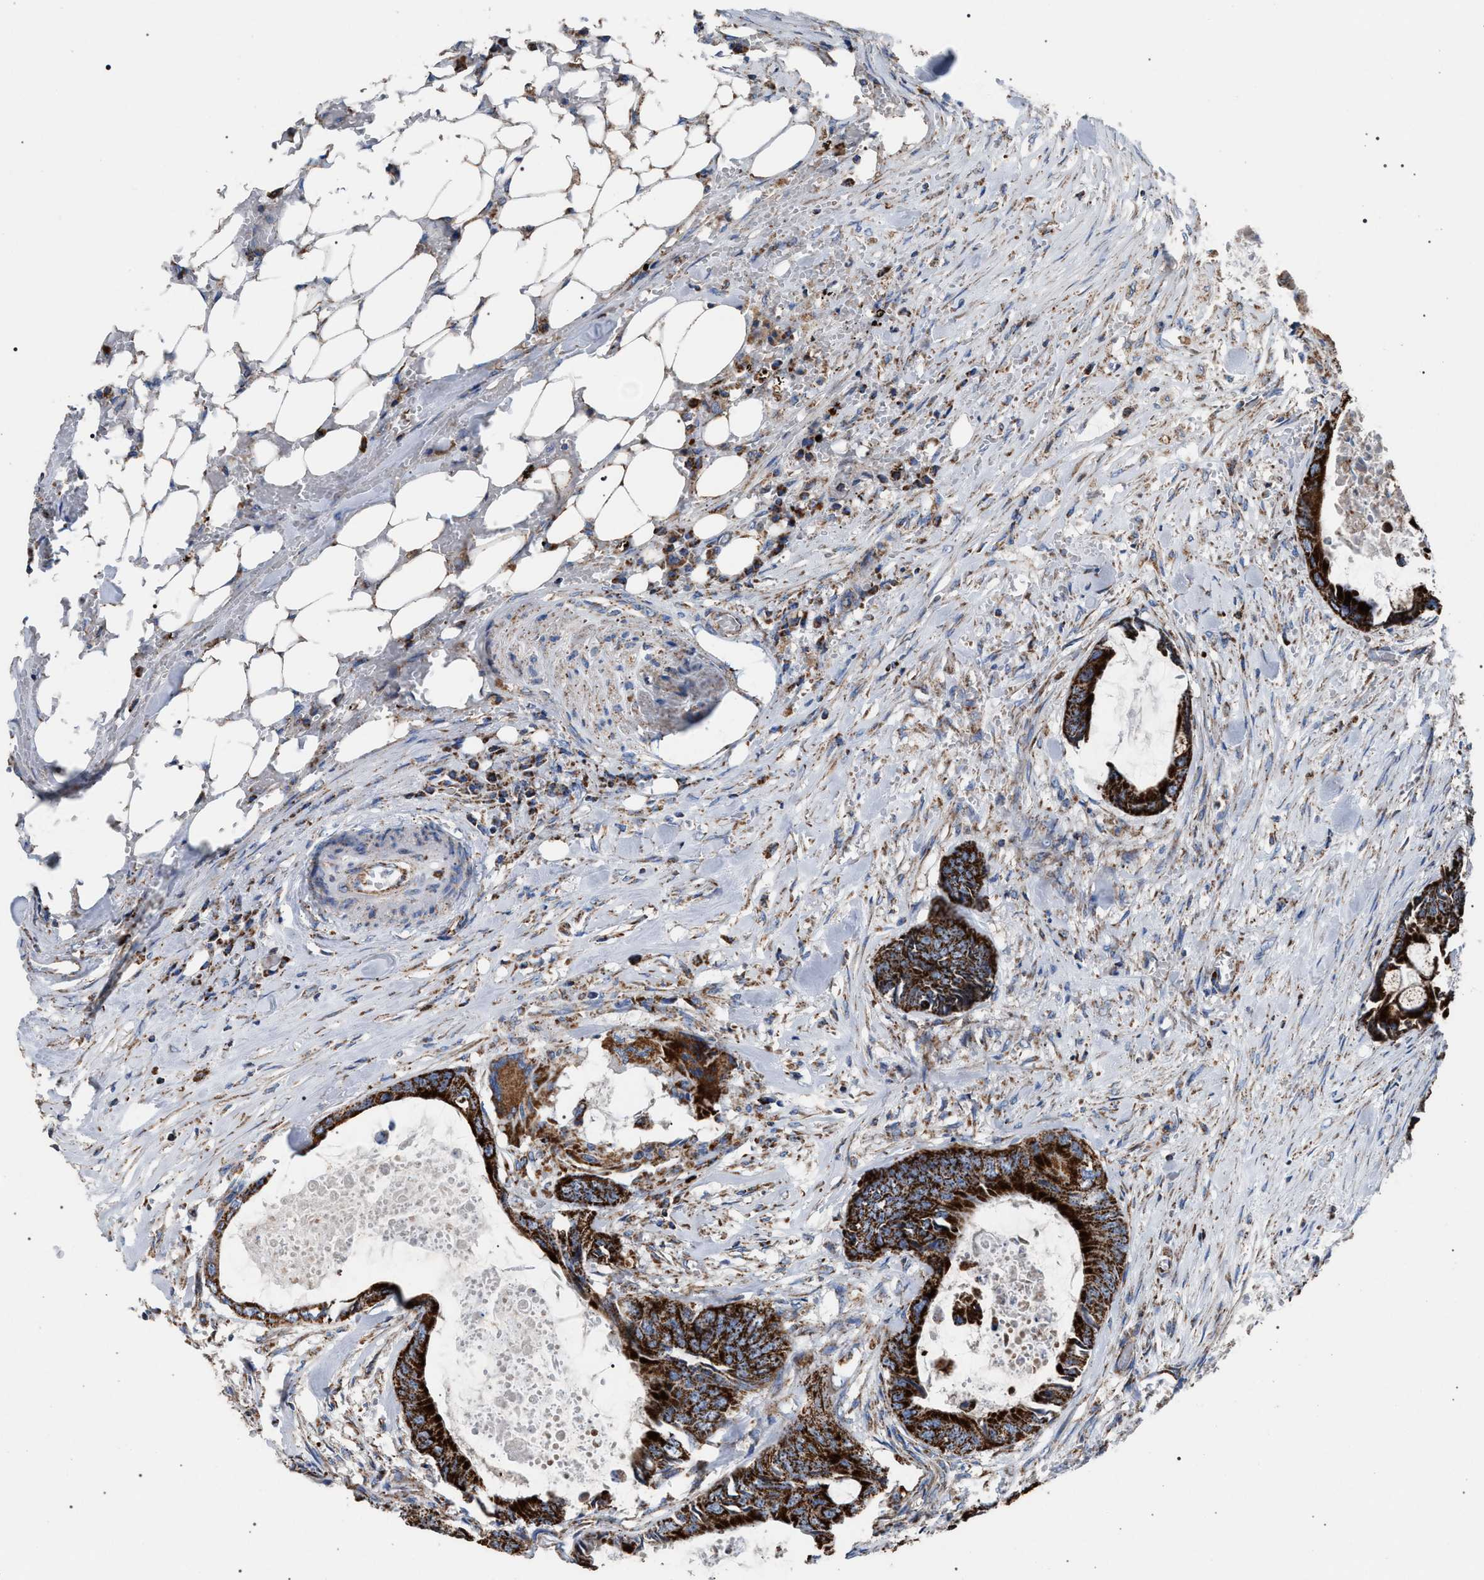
{"staining": {"intensity": "strong", "quantity": ">75%", "location": "cytoplasmic/membranous"}, "tissue": "colorectal cancer", "cell_type": "Tumor cells", "image_type": "cancer", "snomed": [{"axis": "morphology", "description": "Normal tissue, NOS"}, {"axis": "morphology", "description": "Adenocarcinoma, NOS"}, {"axis": "topography", "description": "Rectum"}, {"axis": "topography", "description": "Peripheral nerve tissue"}], "caption": "Adenocarcinoma (colorectal) stained with DAB (3,3'-diaminobenzidine) immunohistochemistry reveals high levels of strong cytoplasmic/membranous expression in approximately >75% of tumor cells. The staining was performed using DAB to visualize the protein expression in brown, while the nuclei were stained in blue with hematoxylin (Magnification: 20x).", "gene": "VPS13A", "patient": {"sex": "female", "age": 77}}